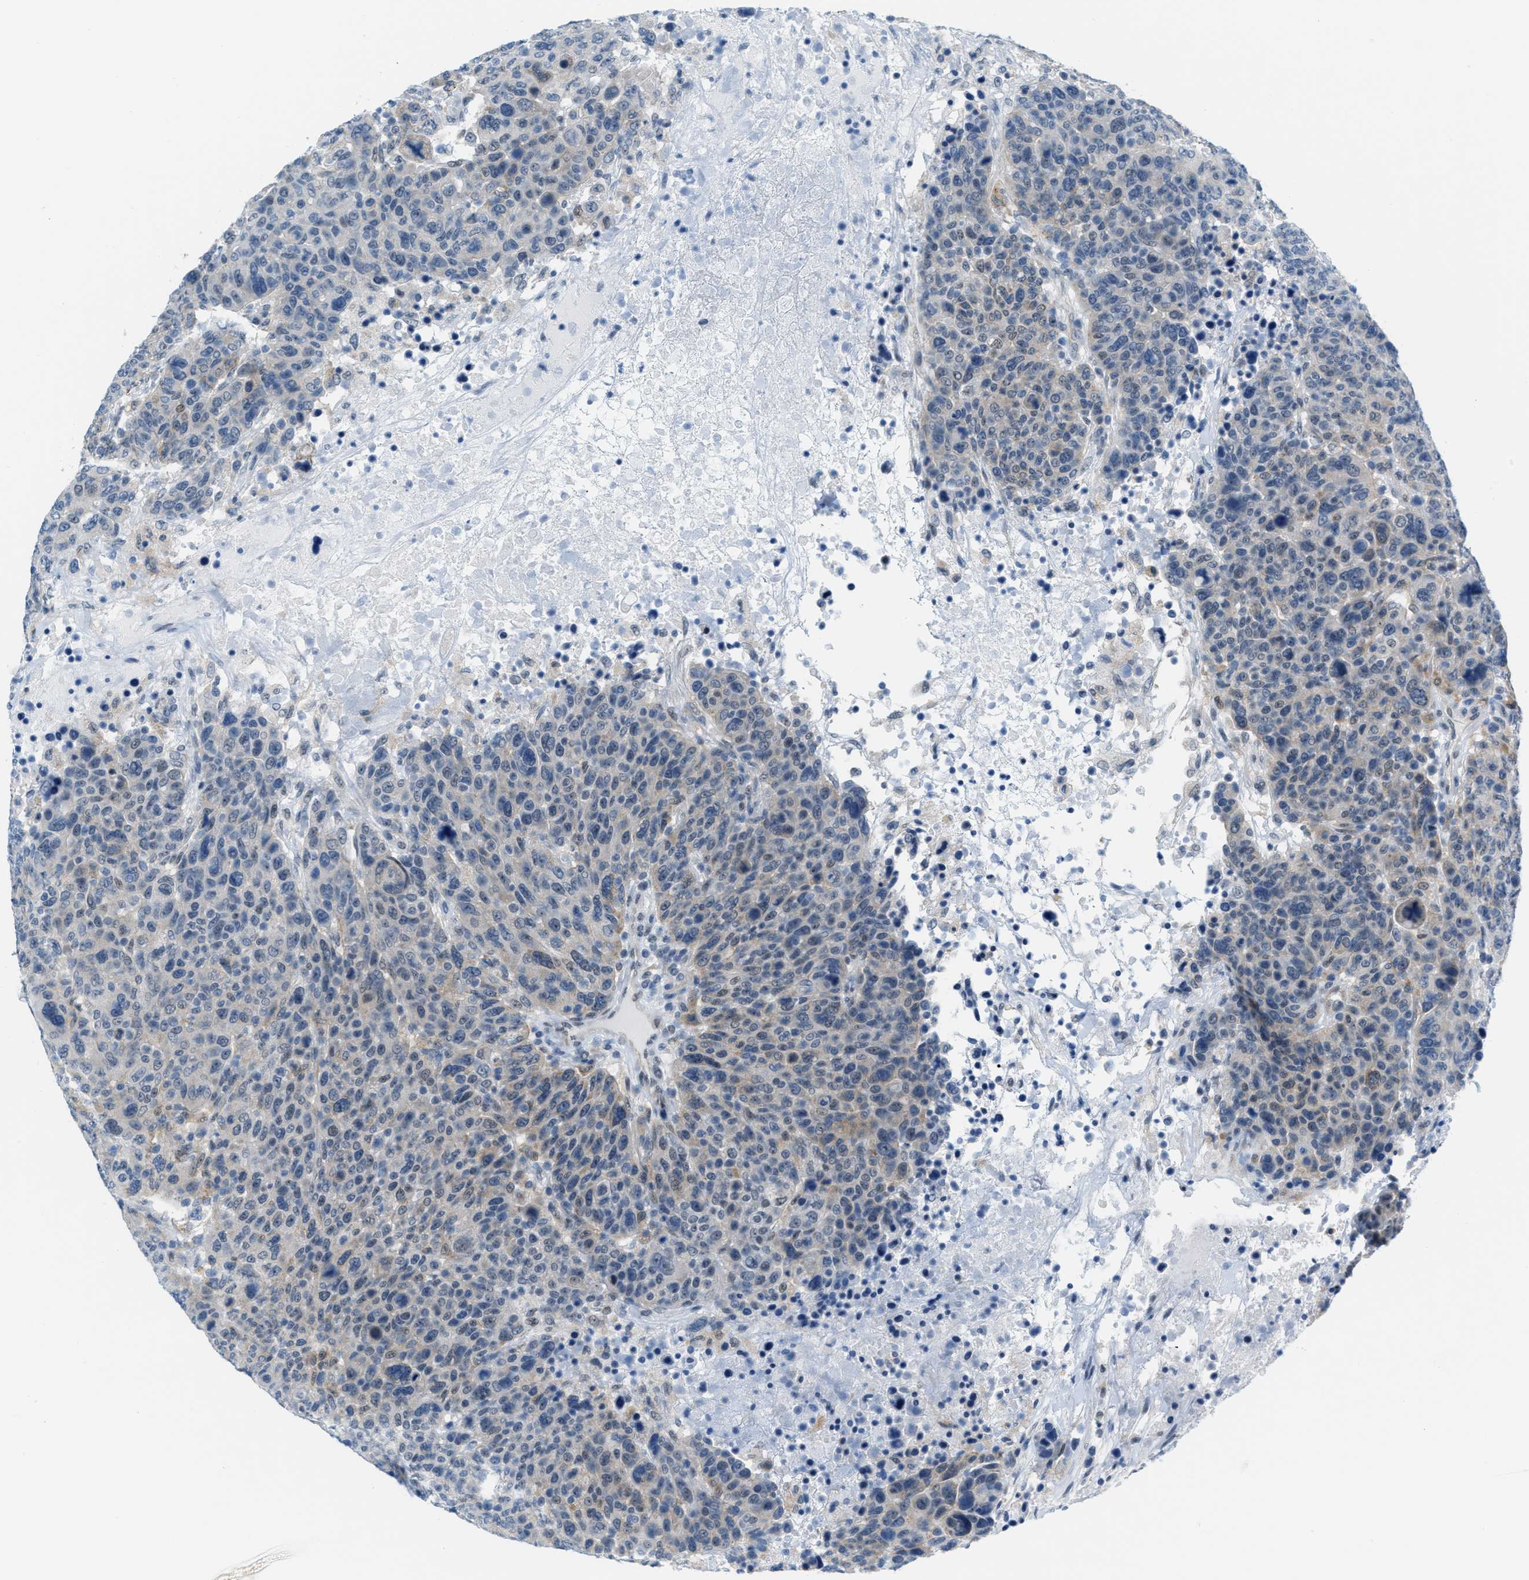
{"staining": {"intensity": "weak", "quantity": "<25%", "location": "cytoplasmic/membranous"}, "tissue": "breast cancer", "cell_type": "Tumor cells", "image_type": "cancer", "snomed": [{"axis": "morphology", "description": "Duct carcinoma"}, {"axis": "topography", "description": "Breast"}], "caption": "Tumor cells show no significant protein expression in breast cancer (invasive ductal carcinoma).", "gene": "PHRF1", "patient": {"sex": "female", "age": 37}}